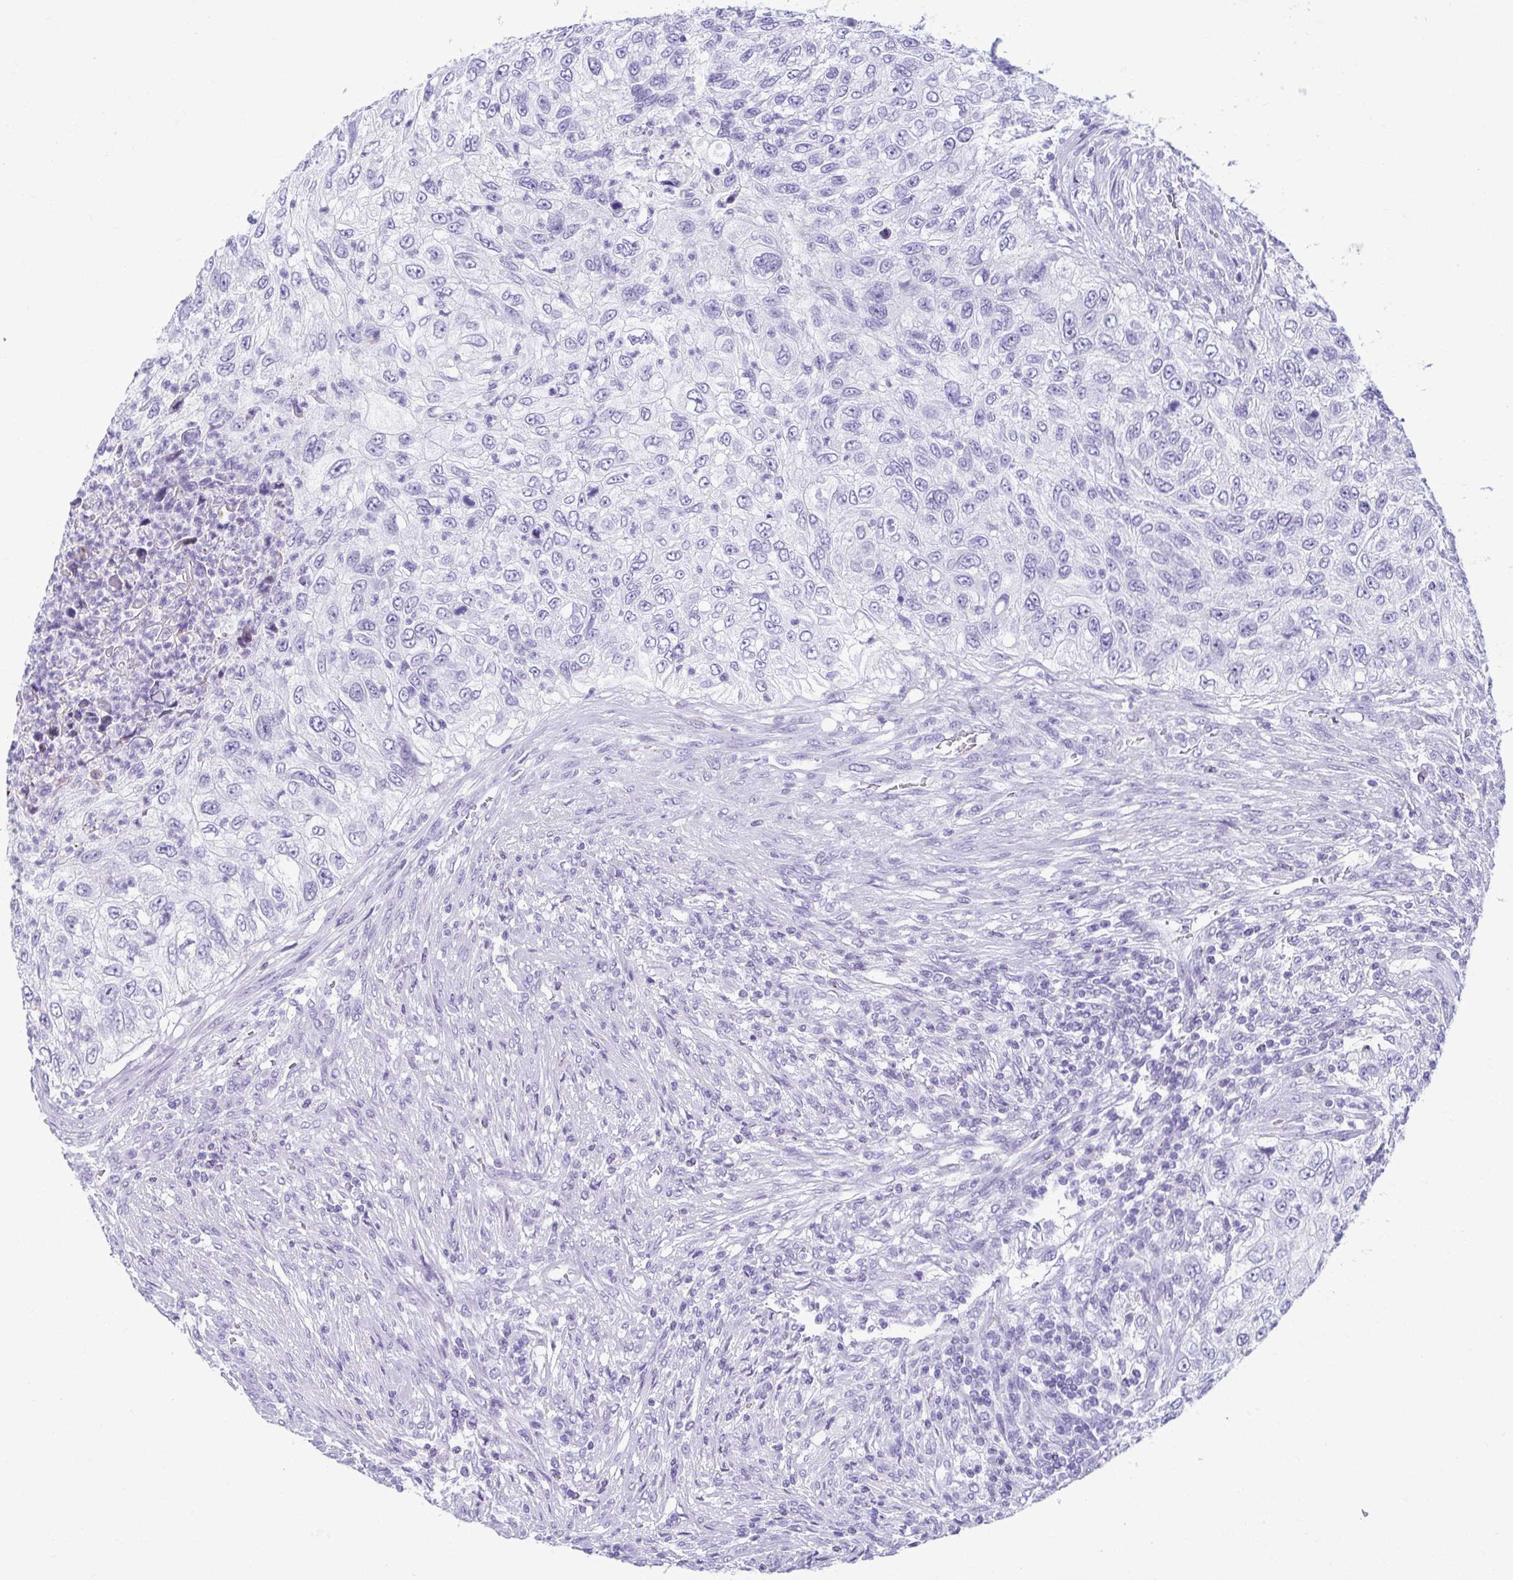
{"staining": {"intensity": "negative", "quantity": "none", "location": "none"}, "tissue": "urothelial cancer", "cell_type": "Tumor cells", "image_type": "cancer", "snomed": [{"axis": "morphology", "description": "Urothelial carcinoma, High grade"}, {"axis": "topography", "description": "Urinary bladder"}], "caption": "Histopathology image shows no significant protein staining in tumor cells of high-grade urothelial carcinoma.", "gene": "TCEAL3", "patient": {"sex": "female", "age": 60}}